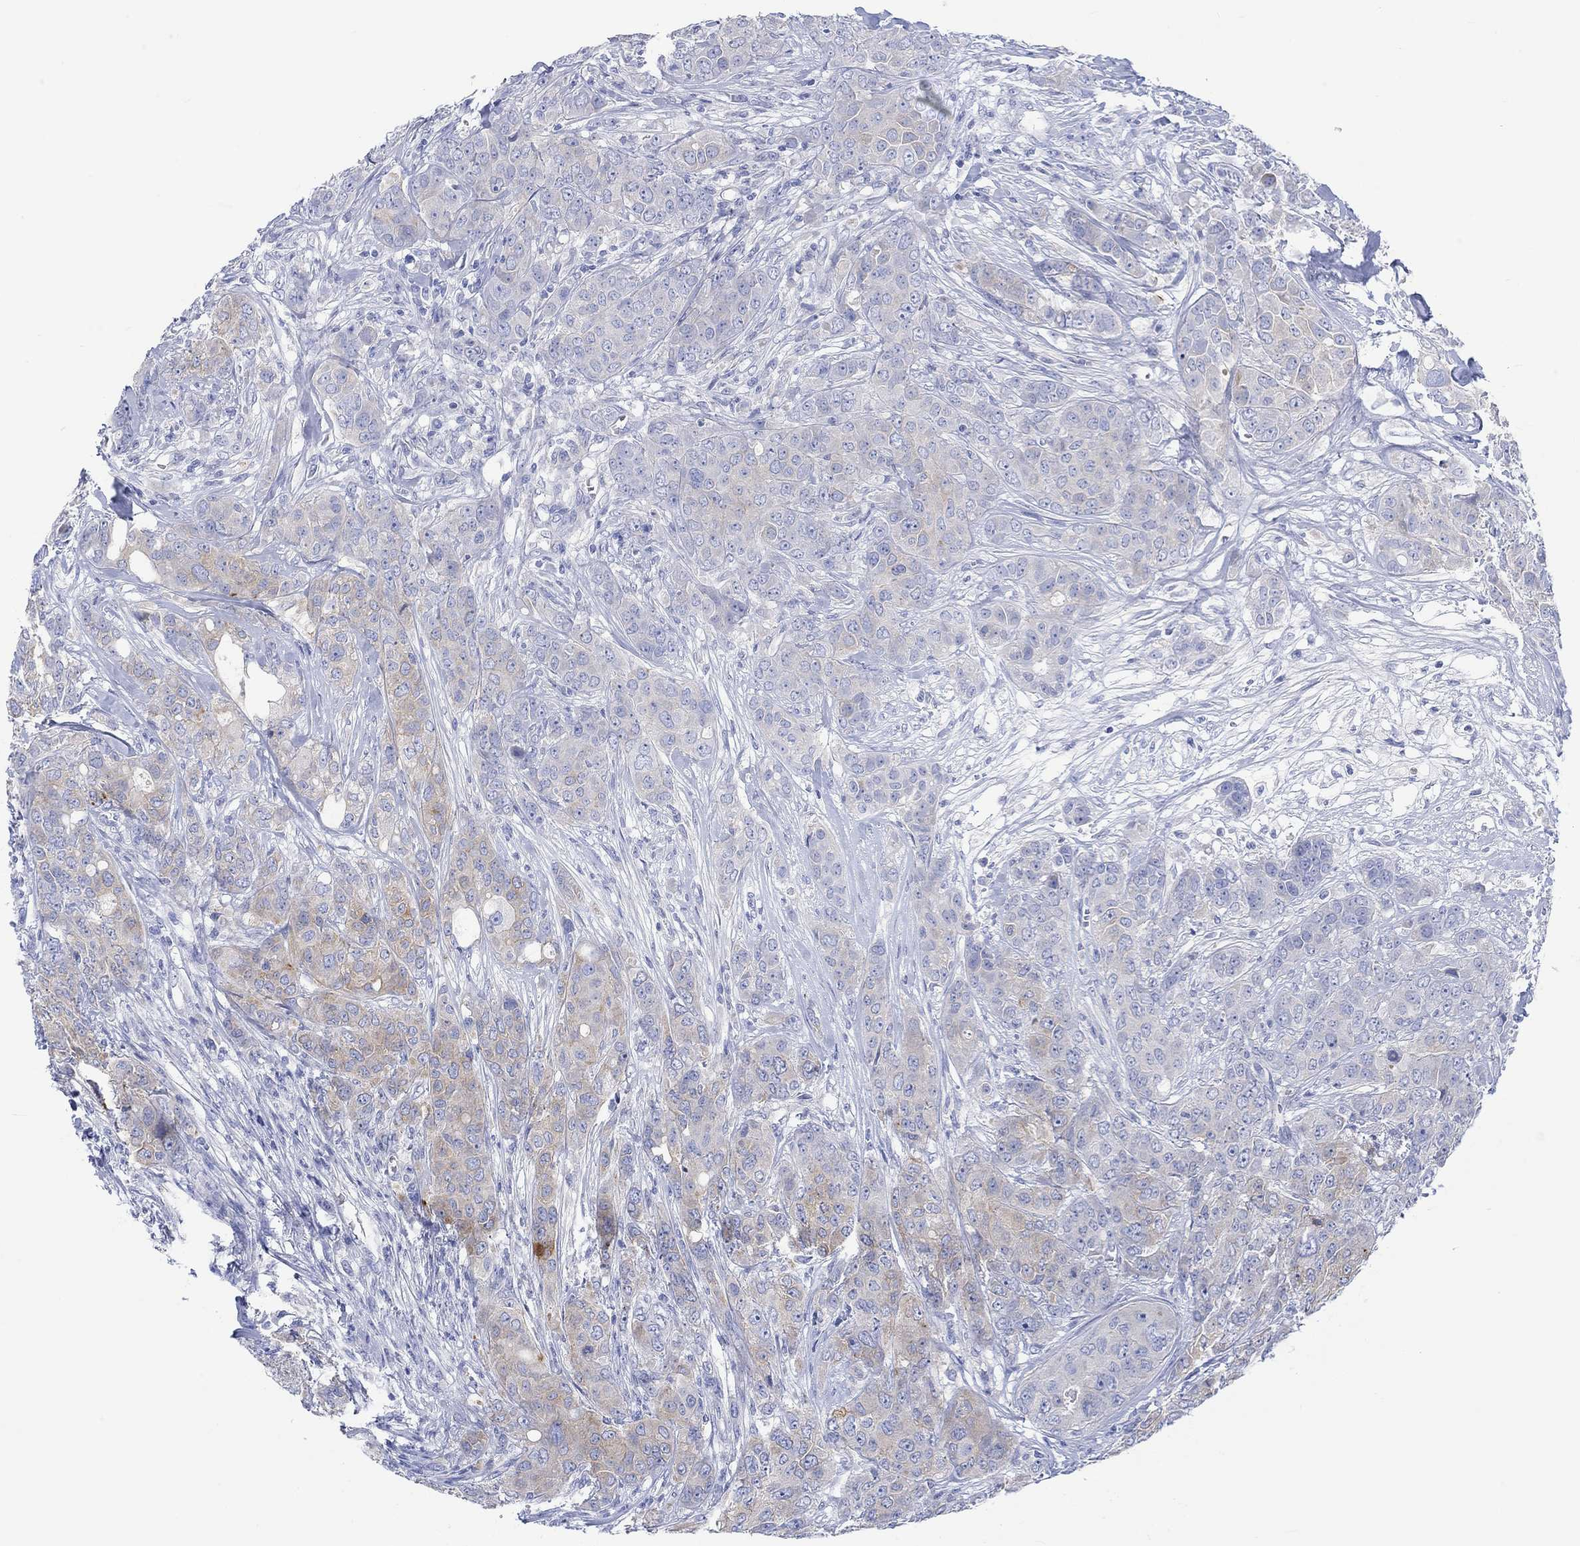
{"staining": {"intensity": "moderate", "quantity": "<25%", "location": "cytoplasmic/membranous"}, "tissue": "breast cancer", "cell_type": "Tumor cells", "image_type": "cancer", "snomed": [{"axis": "morphology", "description": "Duct carcinoma"}, {"axis": "topography", "description": "Breast"}], "caption": "Human breast invasive ductal carcinoma stained for a protein (brown) exhibits moderate cytoplasmic/membranous positive staining in about <25% of tumor cells.", "gene": "REEP6", "patient": {"sex": "female", "age": 43}}